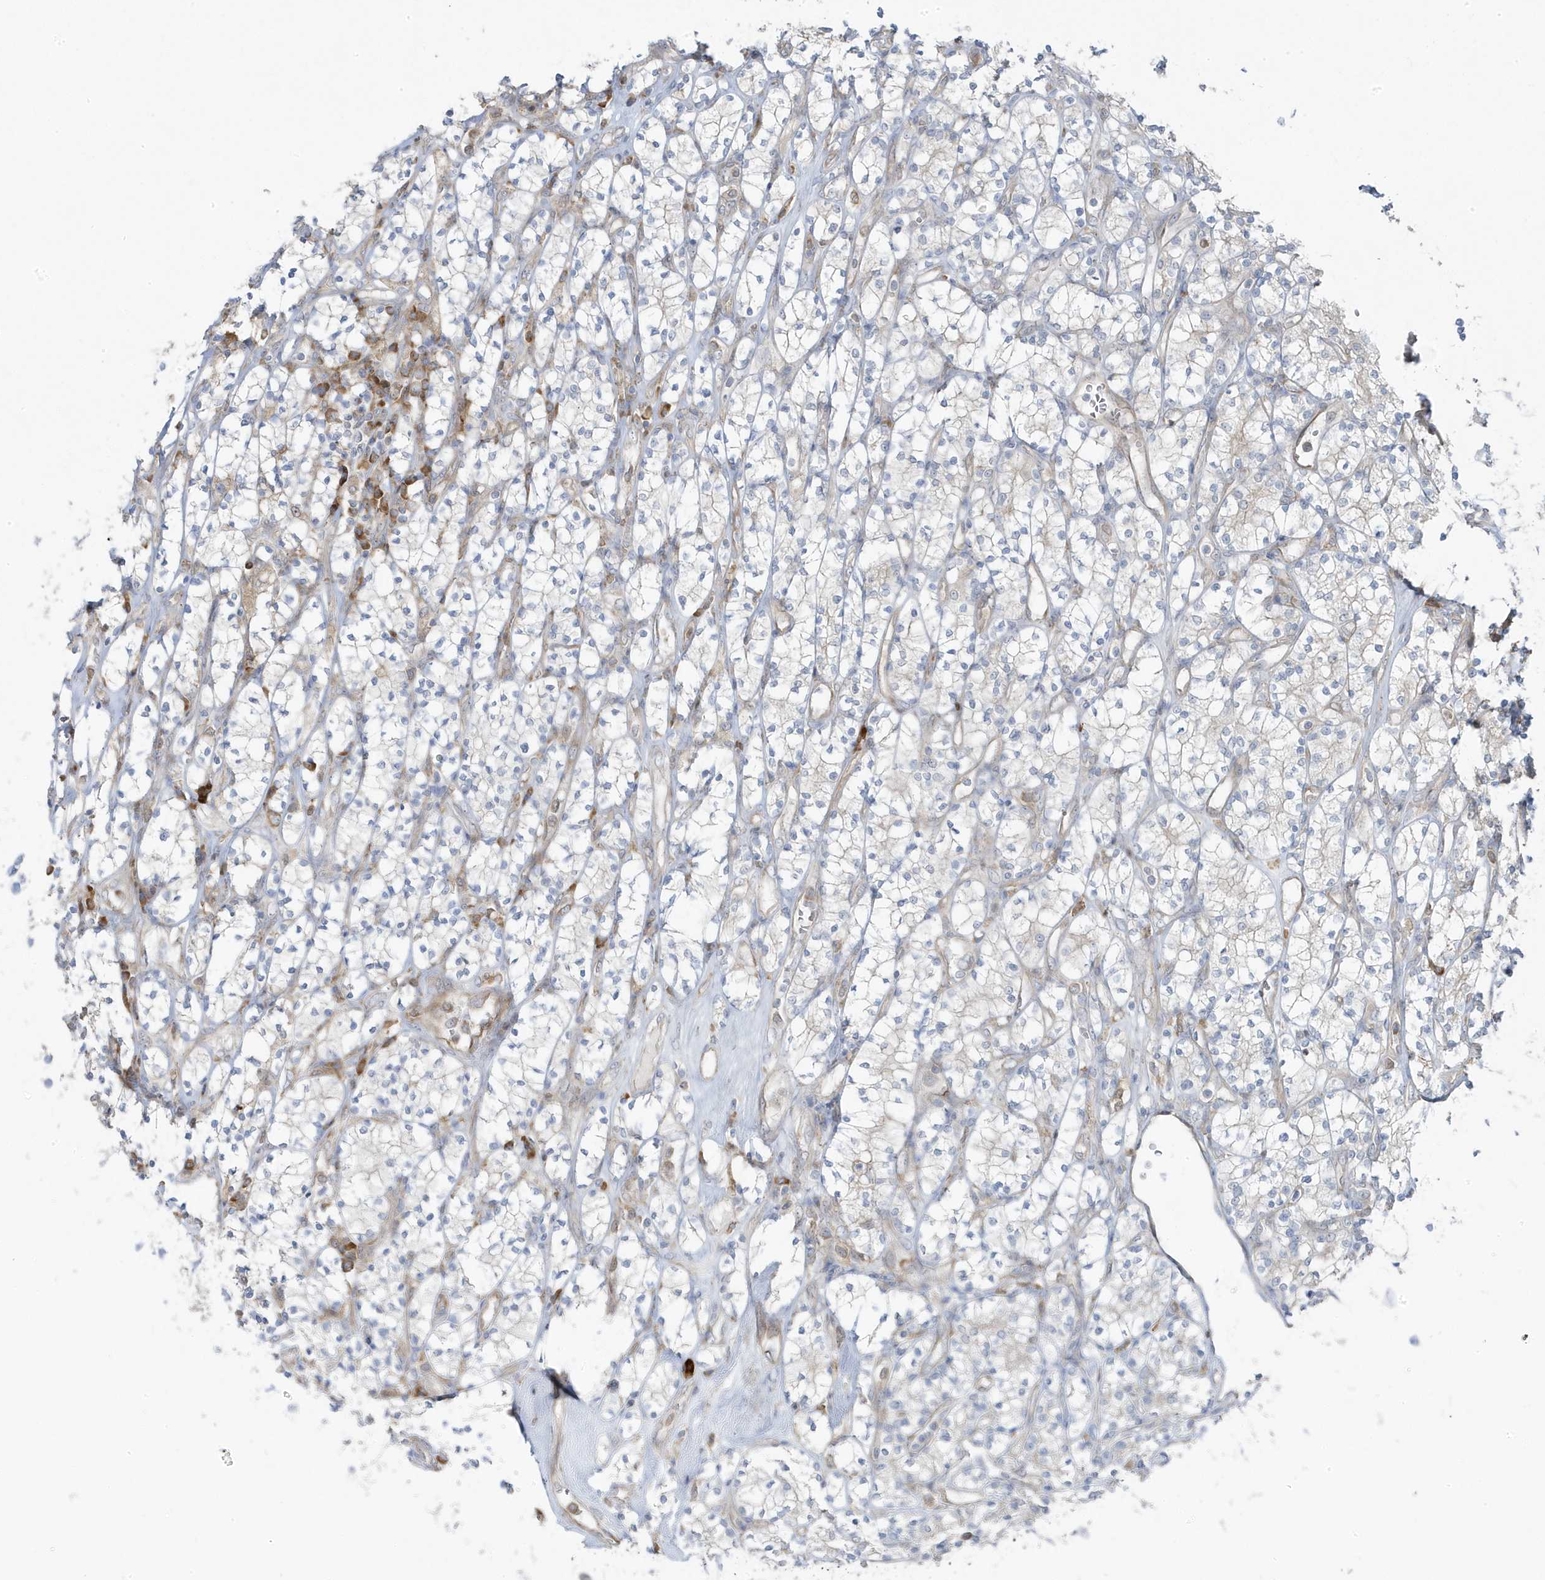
{"staining": {"intensity": "negative", "quantity": "none", "location": "none"}, "tissue": "renal cancer", "cell_type": "Tumor cells", "image_type": "cancer", "snomed": [{"axis": "morphology", "description": "Adenocarcinoma, NOS"}, {"axis": "topography", "description": "Kidney"}], "caption": "This is a histopathology image of immunohistochemistry (IHC) staining of renal adenocarcinoma, which shows no expression in tumor cells.", "gene": "ZNF654", "patient": {"sex": "male", "age": 77}}